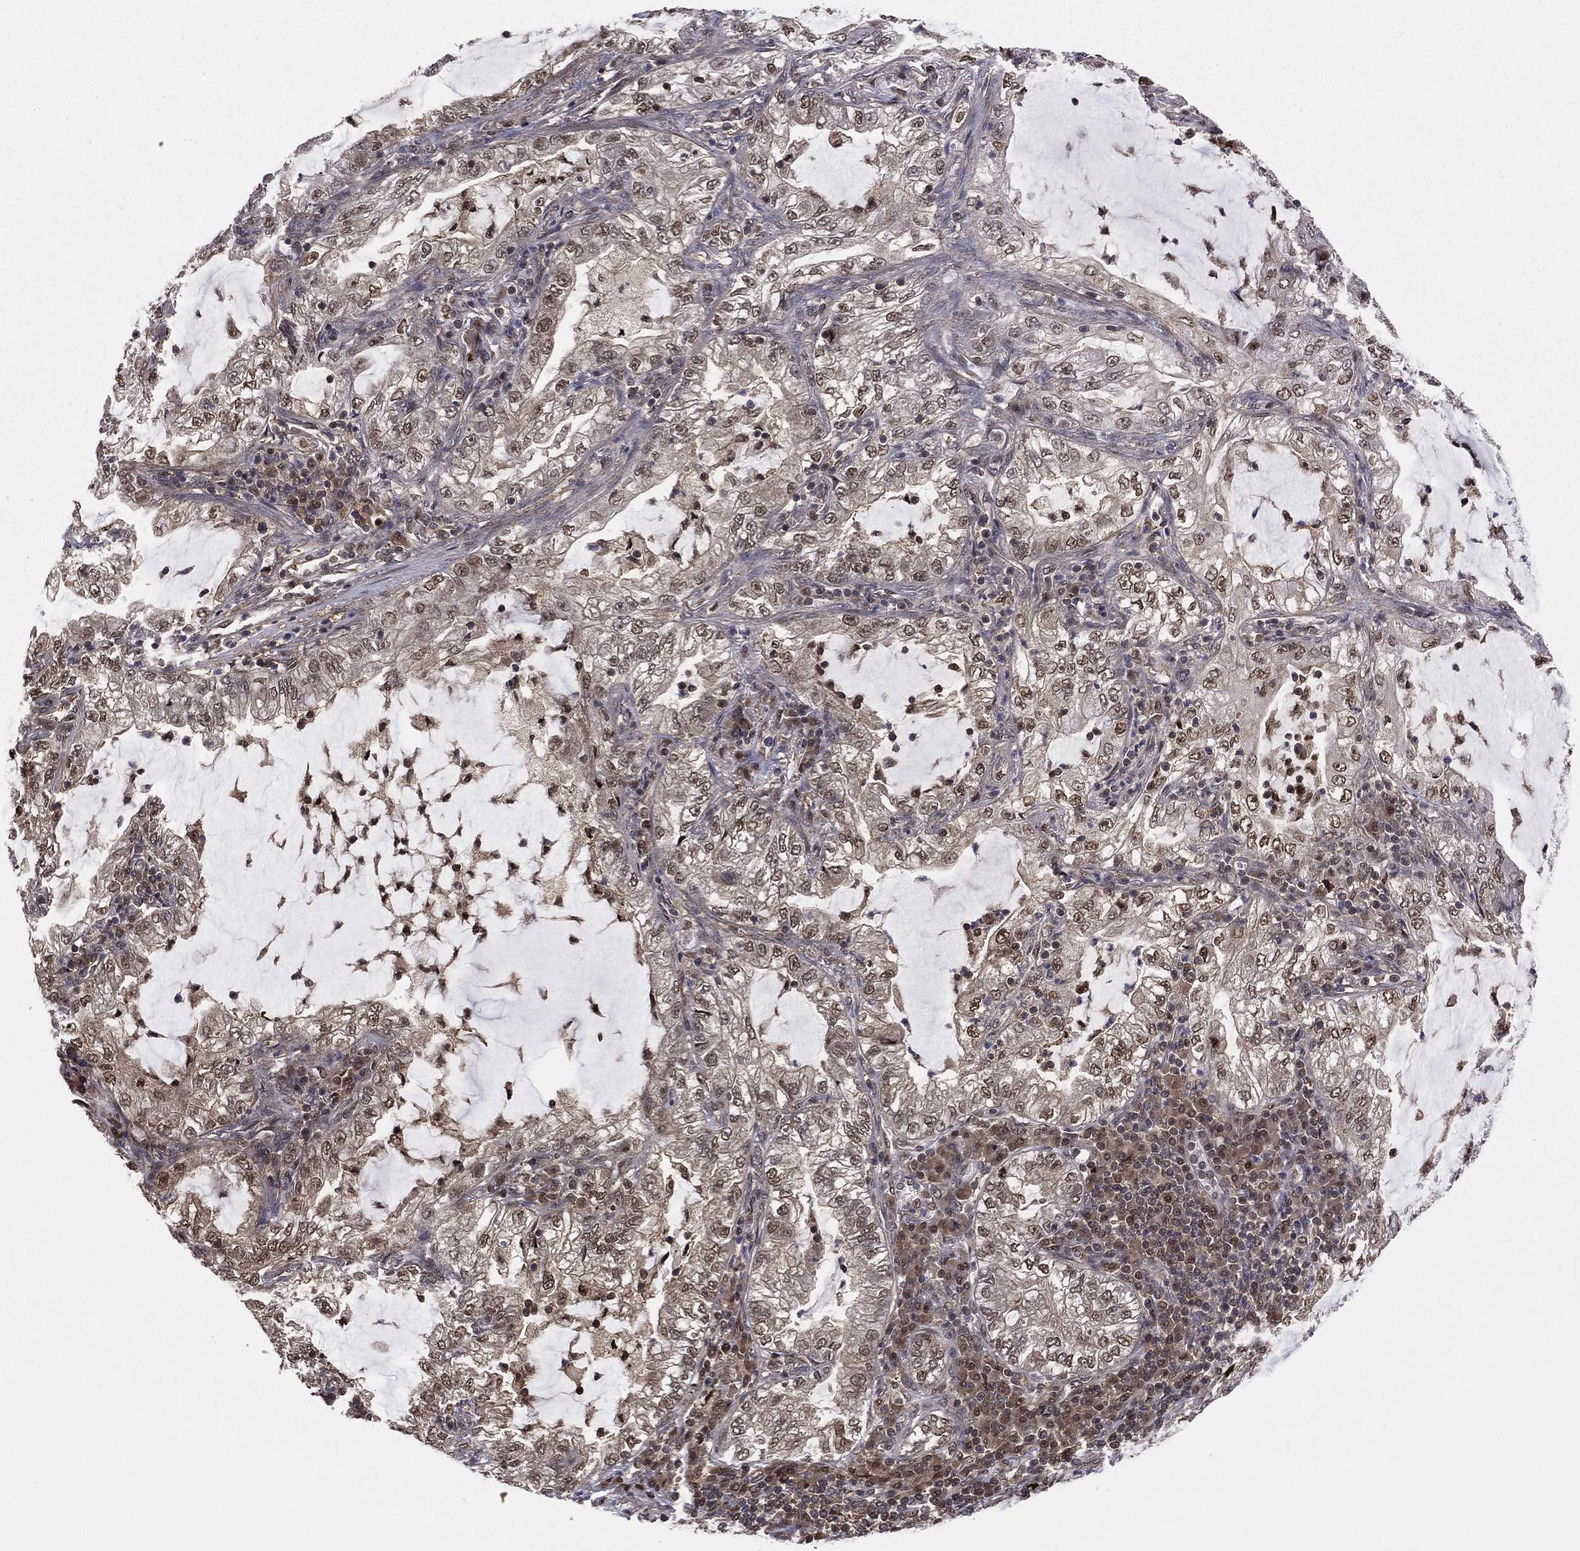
{"staining": {"intensity": "moderate", "quantity": "25%-75%", "location": "nuclear"}, "tissue": "lung cancer", "cell_type": "Tumor cells", "image_type": "cancer", "snomed": [{"axis": "morphology", "description": "Adenocarcinoma, NOS"}, {"axis": "topography", "description": "Lung"}], "caption": "Lung cancer (adenocarcinoma) stained for a protein reveals moderate nuclear positivity in tumor cells.", "gene": "ICOSLG", "patient": {"sex": "female", "age": 73}}